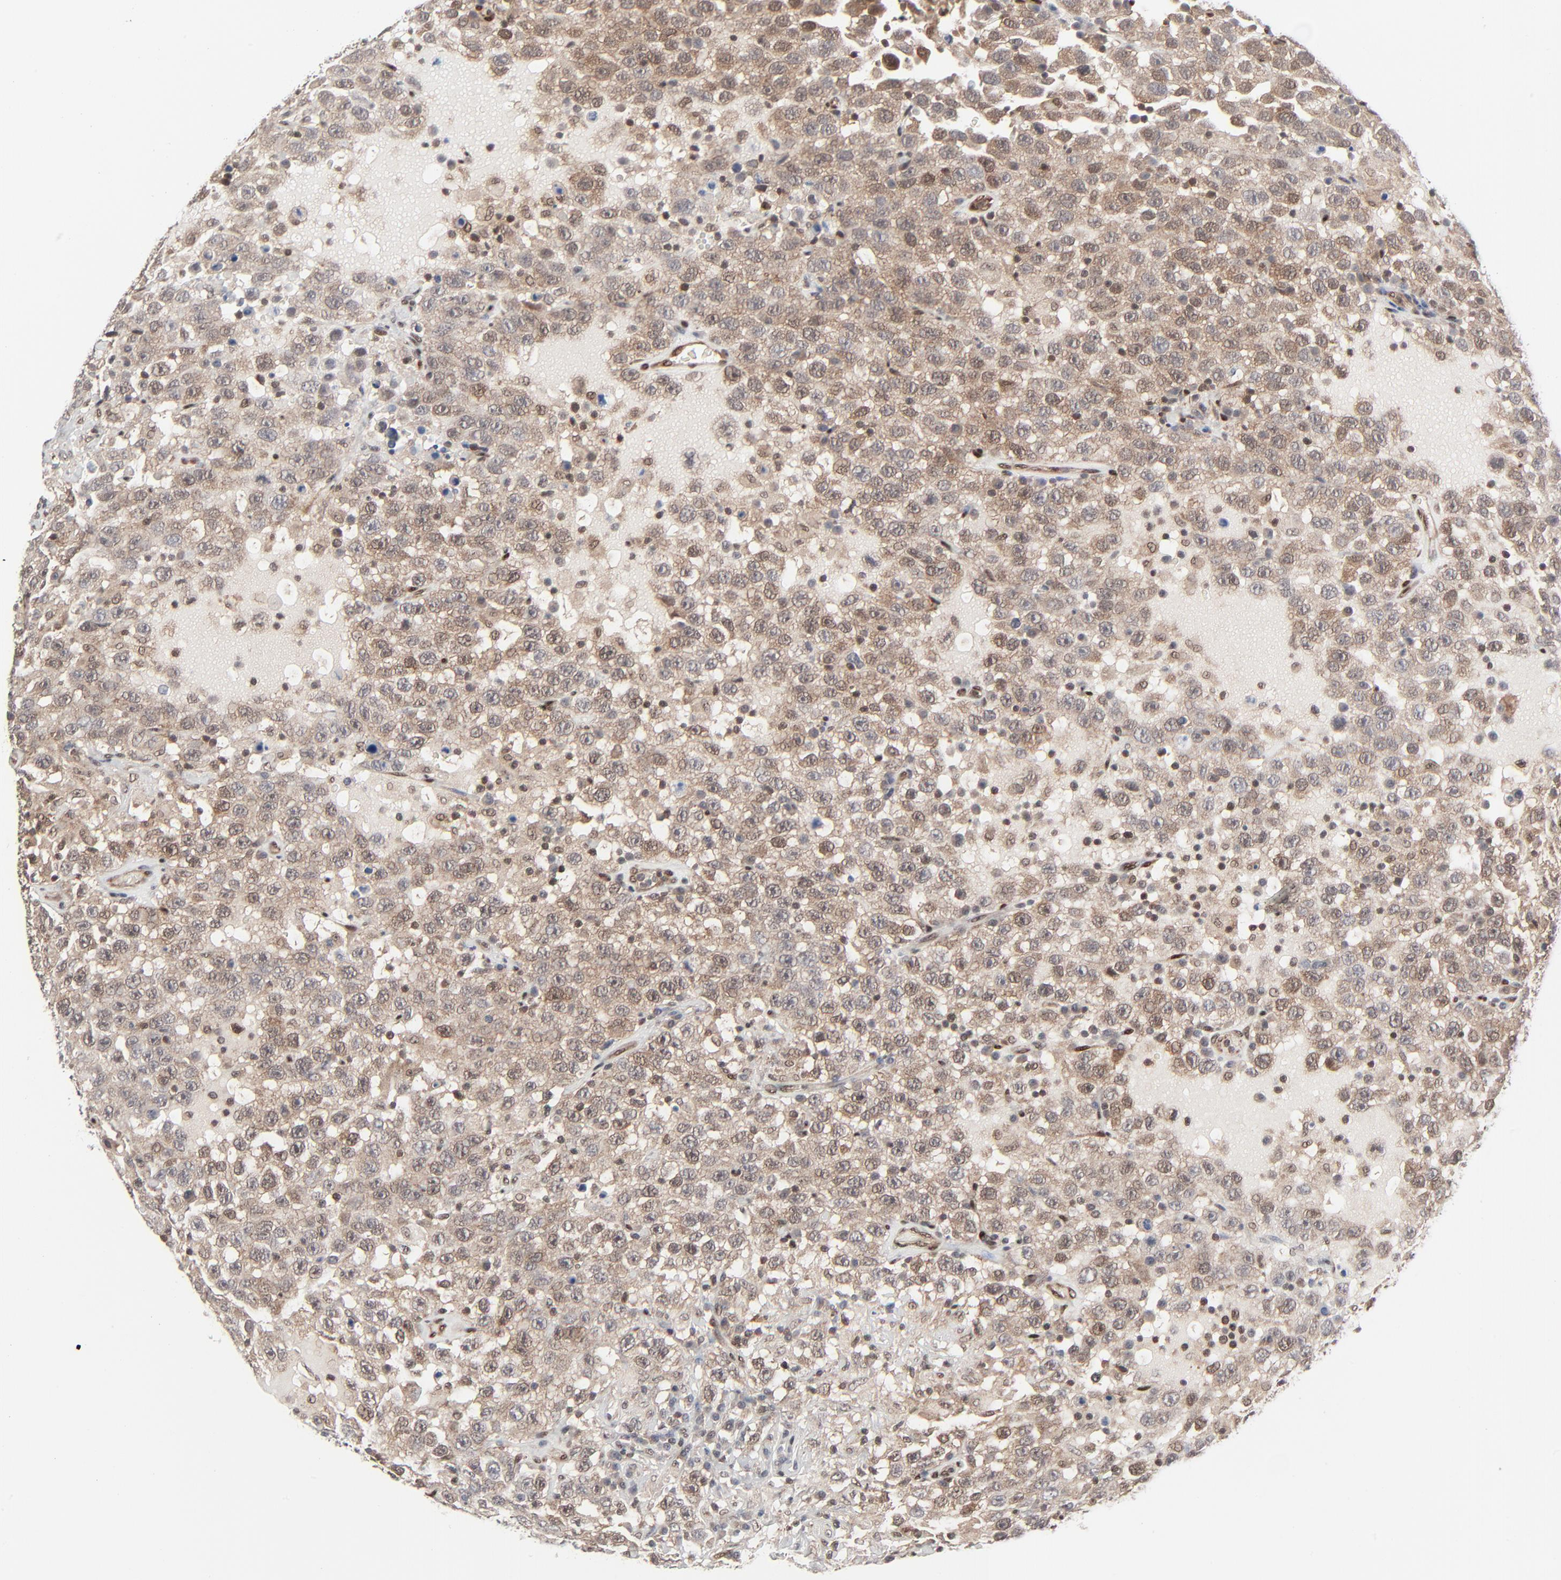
{"staining": {"intensity": "weak", "quantity": ">75%", "location": "cytoplasmic/membranous"}, "tissue": "testis cancer", "cell_type": "Tumor cells", "image_type": "cancer", "snomed": [{"axis": "morphology", "description": "Seminoma, NOS"}, {"axis": "topography", "description": "Testis"}], "caption": "An image of seminoma (testis) stained for a protein shows weak cytoplasmic/membranous brown staining in tumor cells.", "gene": "AKT1", "patient": {"sex": "male", "age": 41}}